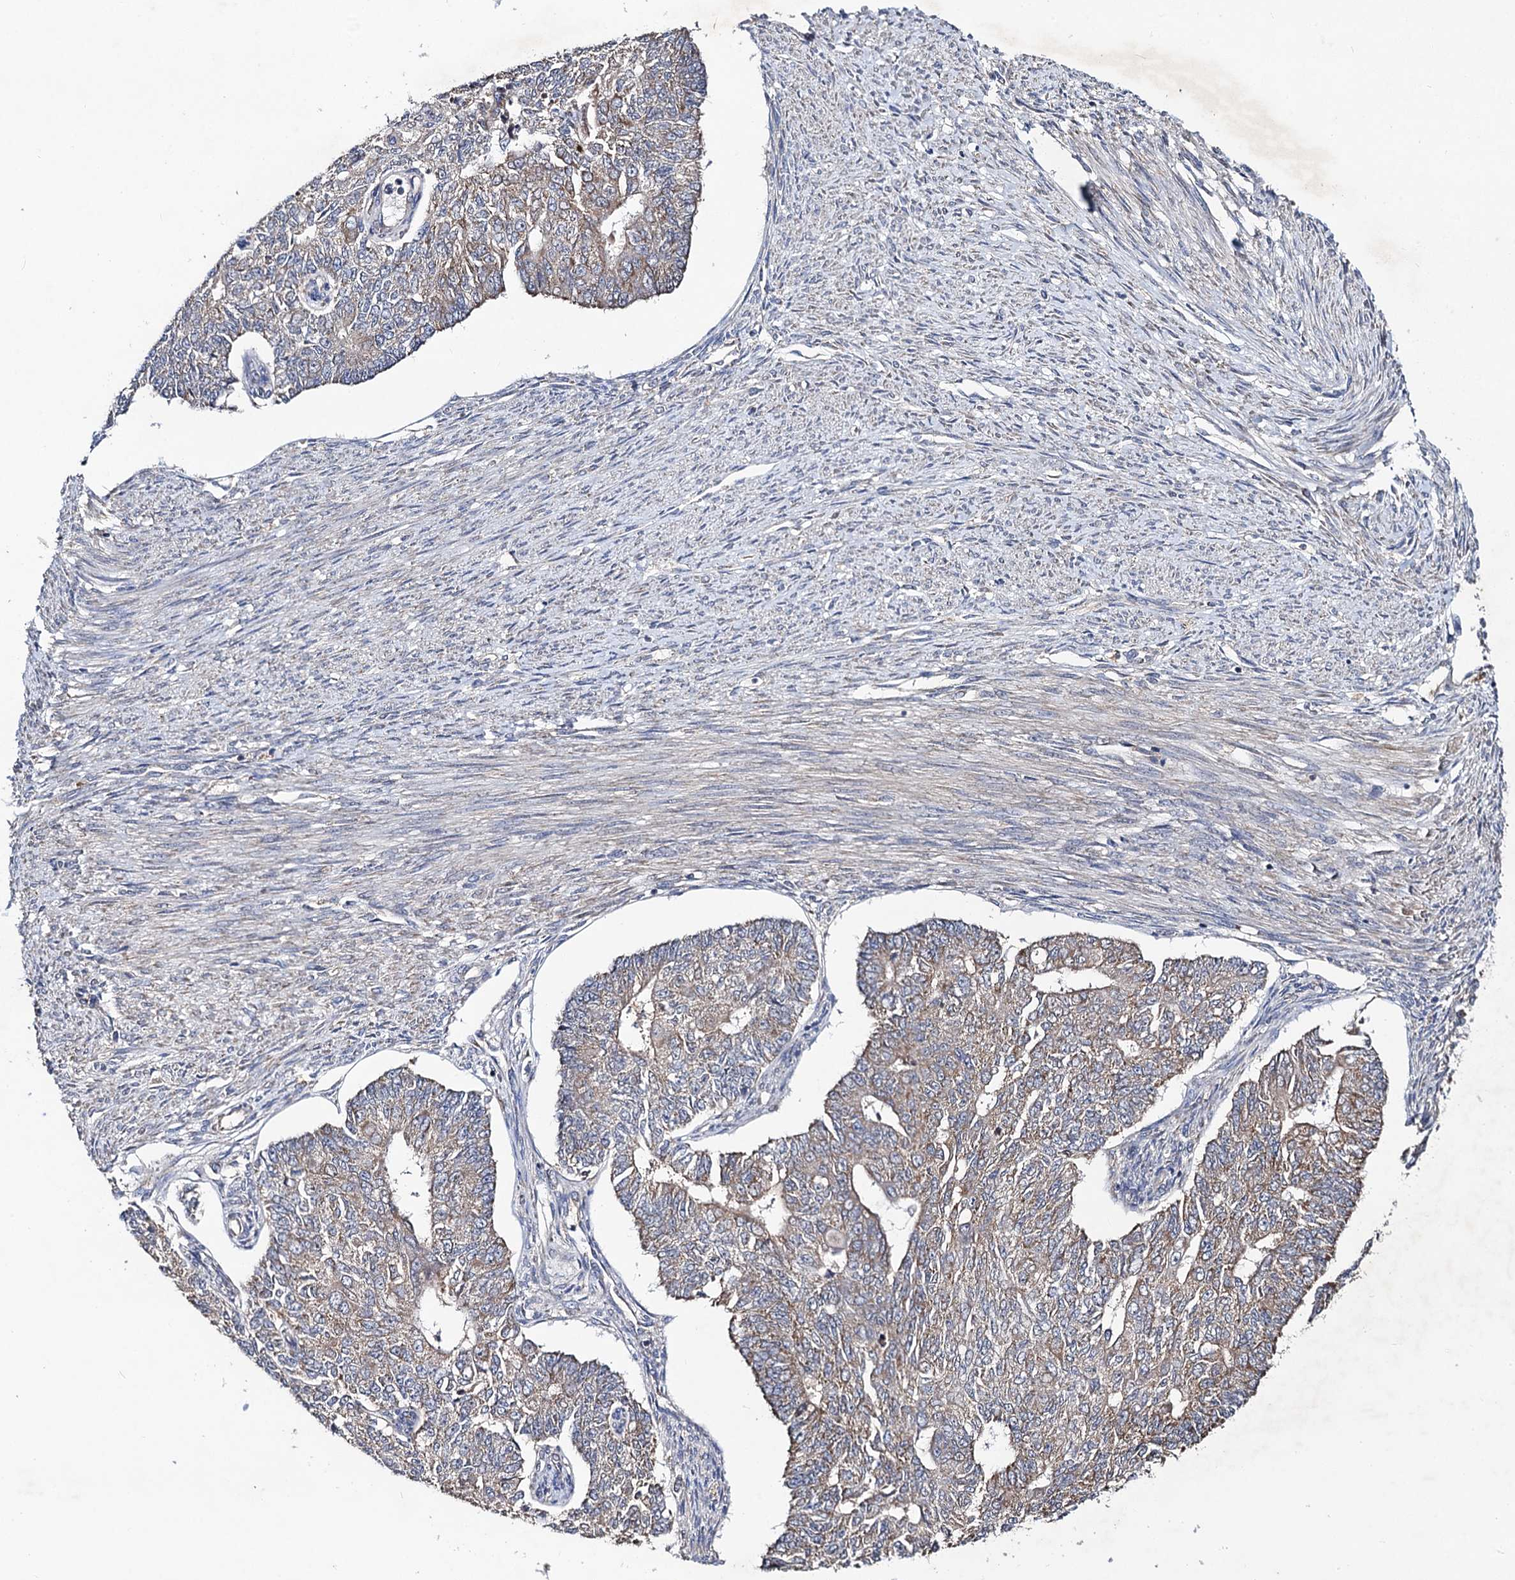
{"staining": {"intensity": "weak", "quantity": ">75%", "location": "cytoplasmic/membranous"}, "tissue": "endometrial cancer", "cell_type": "Tumor cells", "image_type": "cancer", "snomed": [{"axis": "morphology", "description": "Adenocarcinoma, NOS"}, {"axis": "topography", "description": "Endometrium"}], "caption": "IHC of endometrial cancer (adenocarcinoma) shows low levels of weak cytoplasmic/membranous positivity in approximately >75% of tumor cells.", "gene": "VPS37D", "patient": {"sex": "female", "age": 32}}